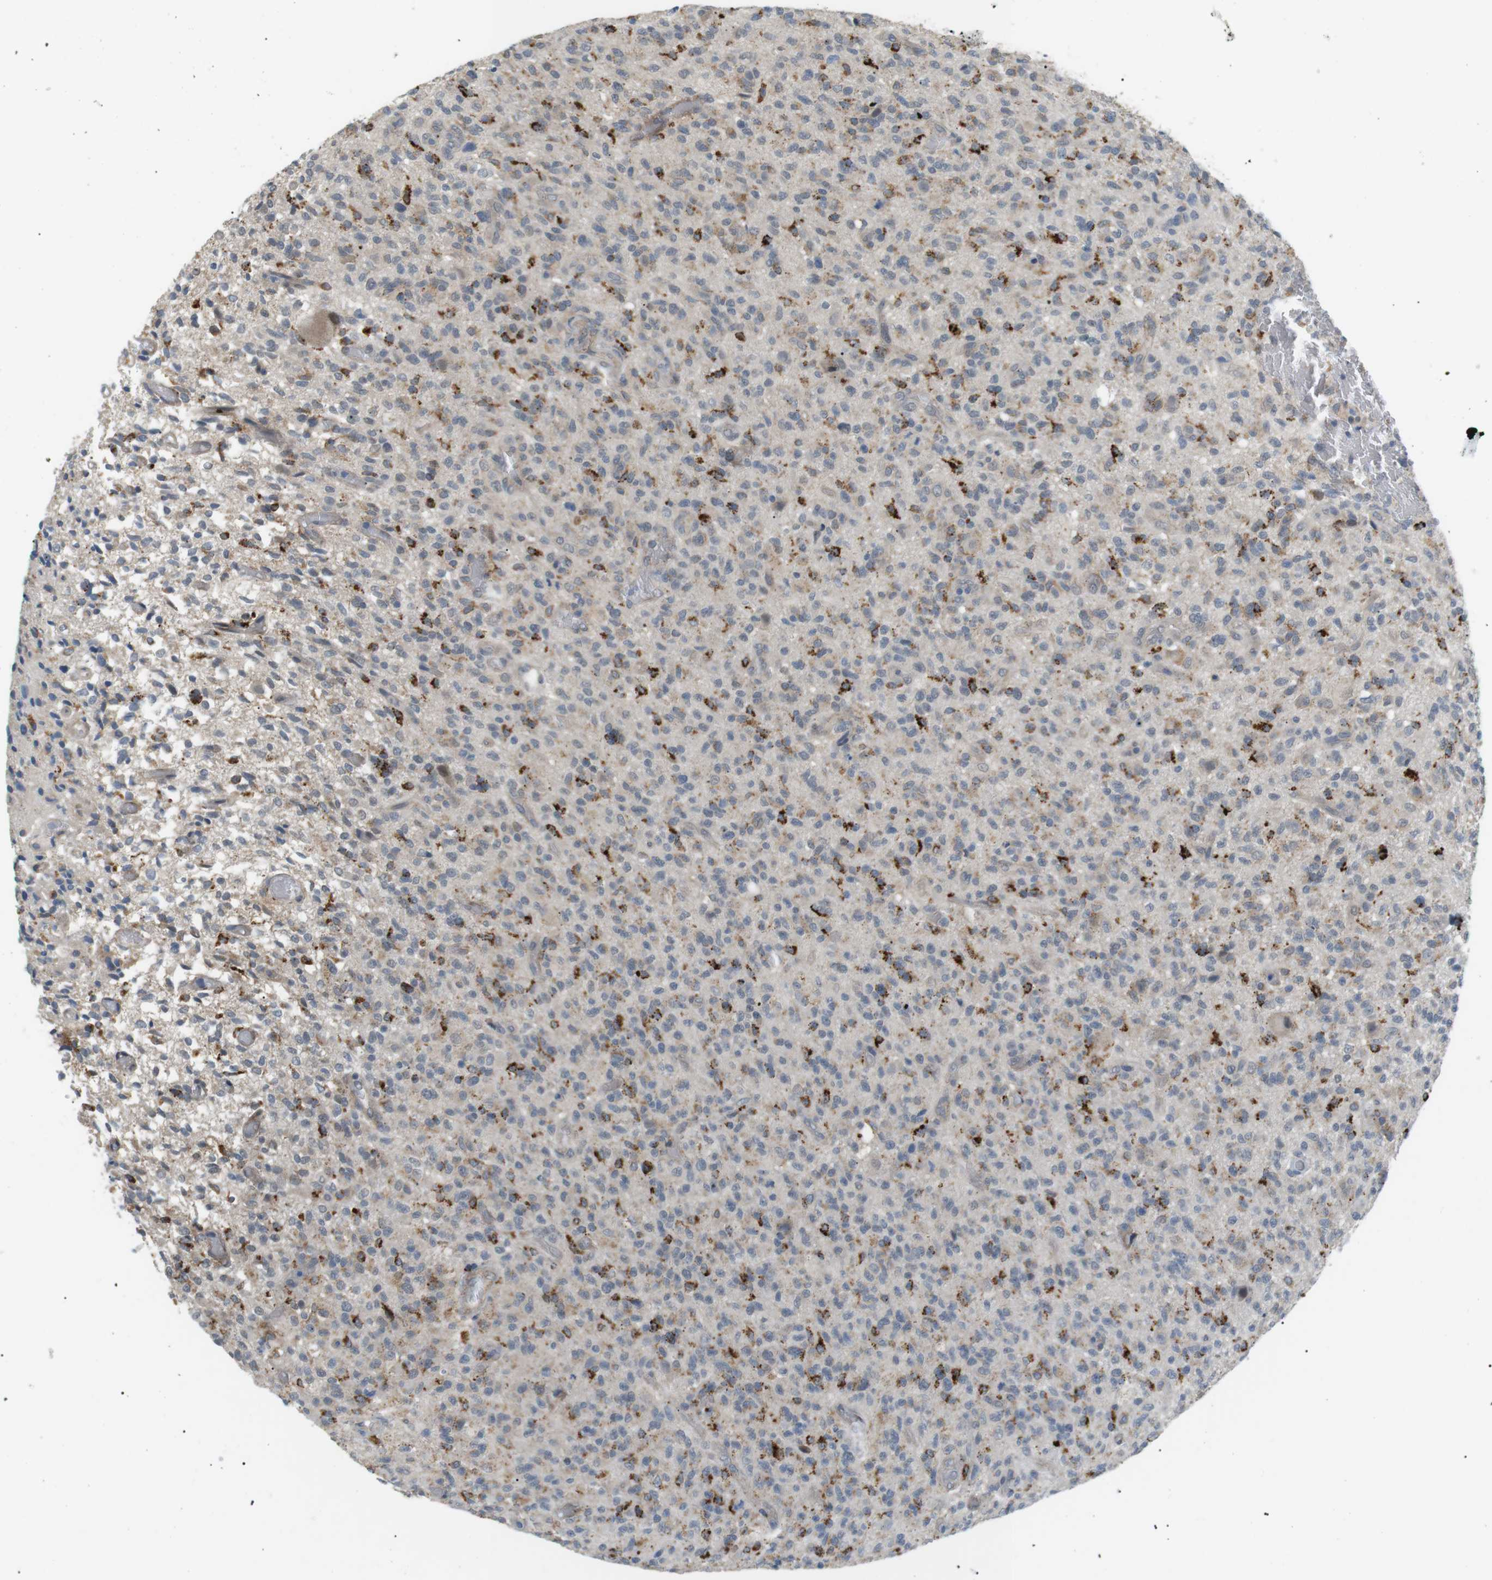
{"staining": {"intensity": "strong", "quantity": "25%-75%", "location": "cytoplasmic/membranous"}, "tissue": "glioma", "cell_type": "Tumor cells", "image_type": "cancer", "snomed": [{"axis": "morphology", "description": "Glioma, malignant, High grade"}, {"axis": "topography", "description": "Brain"}], "caption": "There is high levels of strong cytoplasmic/membranous expression in tumor cells of glioma, as demonstrated by immunohistochemical staining (brown color).", "gene": "B4GALNT2", "patient": {"sex": "male", "age": 71}}